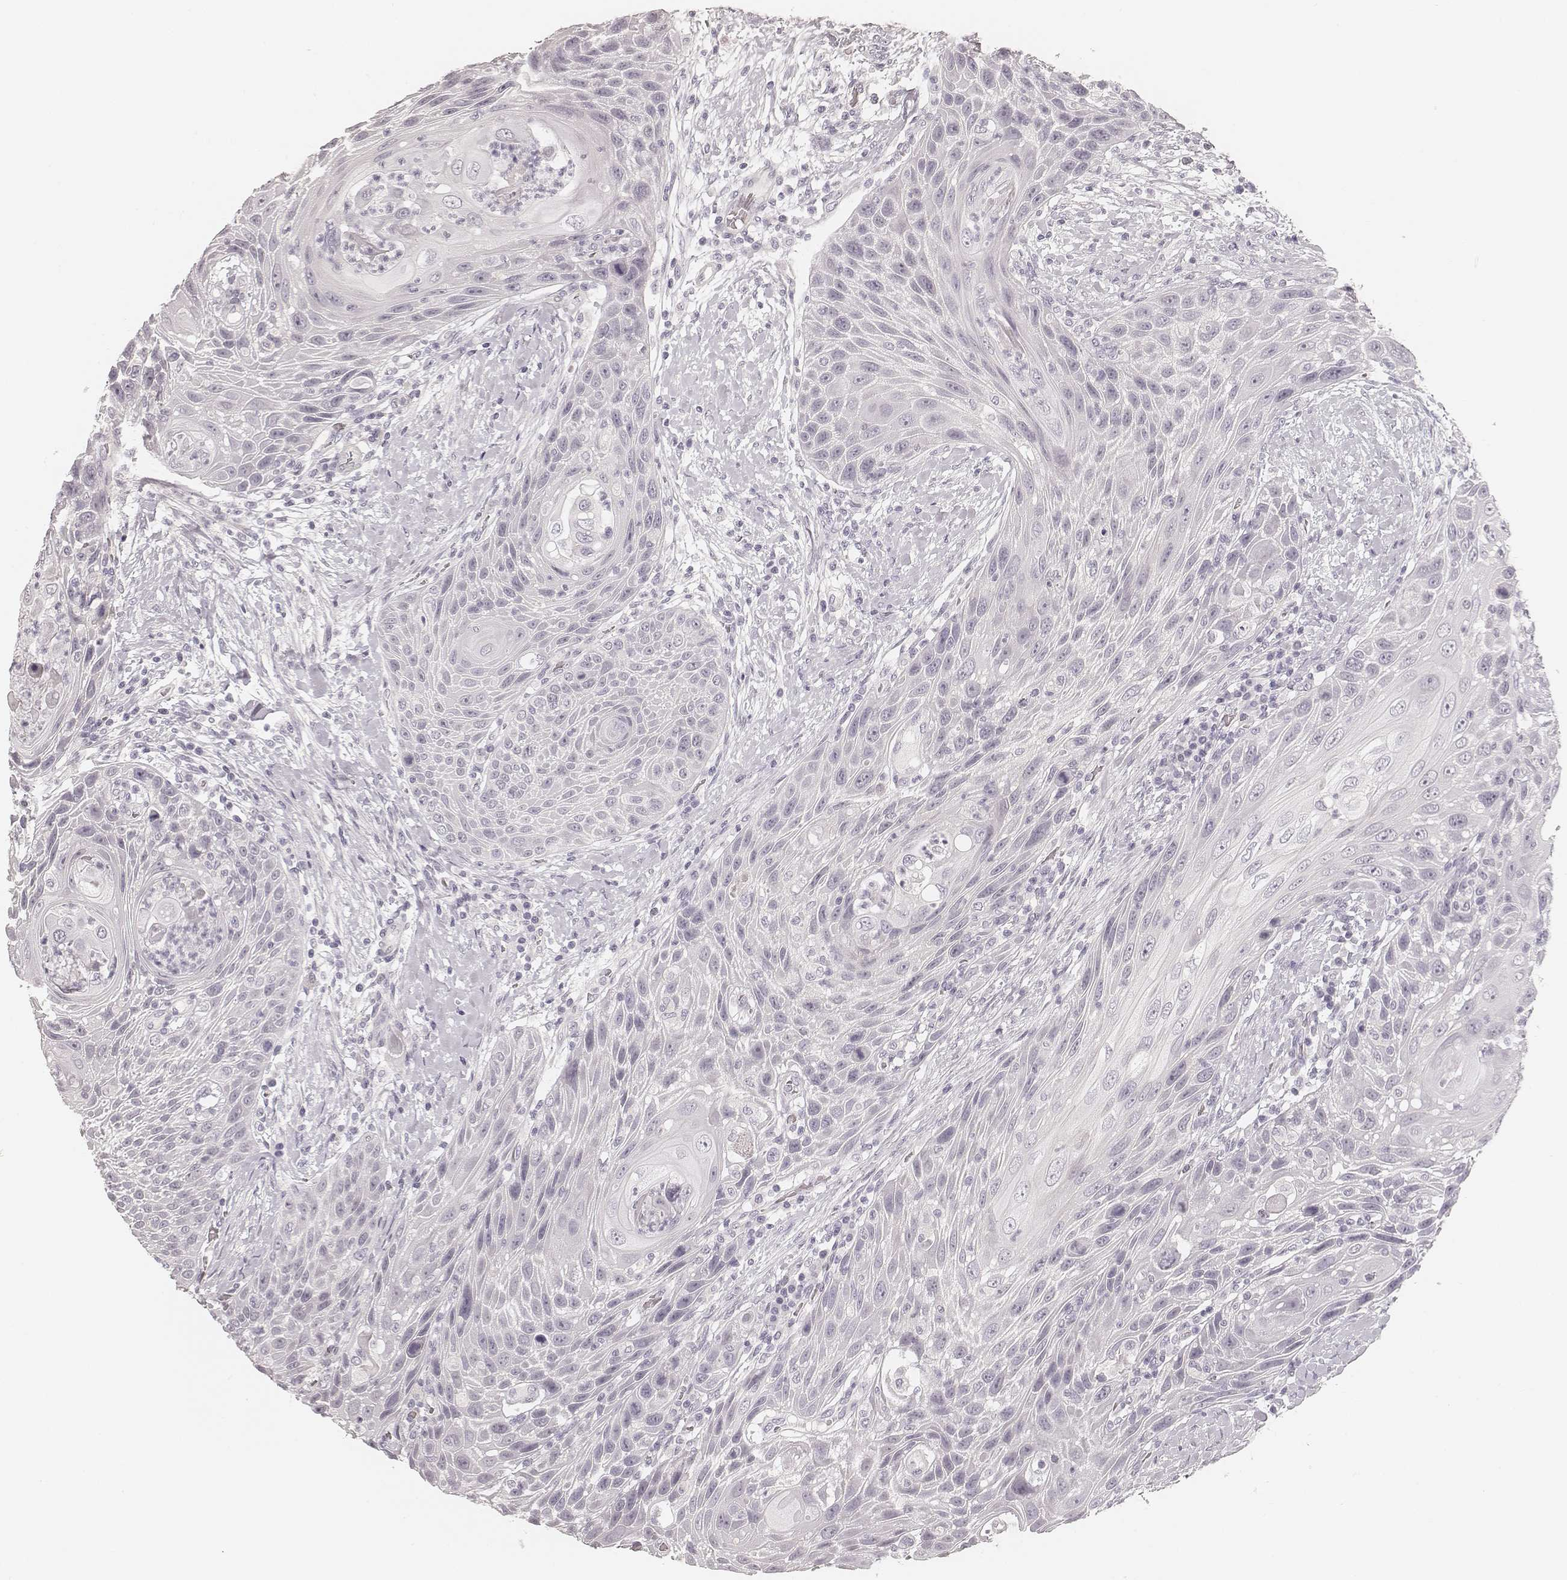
{"staining": {"intensity": "negative", "quantity": "none", "location": "none"}, "tissue": "head and neck cancer", "cell_type": "Tumor cells", "image_type": "cancer", "snomed": [{"axis": "morphology", "description": "Squamous cell carcinoma, NOS"}, {"axis": "topography", "description": "Head-Neck"}], "caption": "There is no significant expression in tumor cells of head and neck cancer (squamous cell carcinoma).", "gene": "HNF4G", "patient": {"sex": "male", "age": 69}}